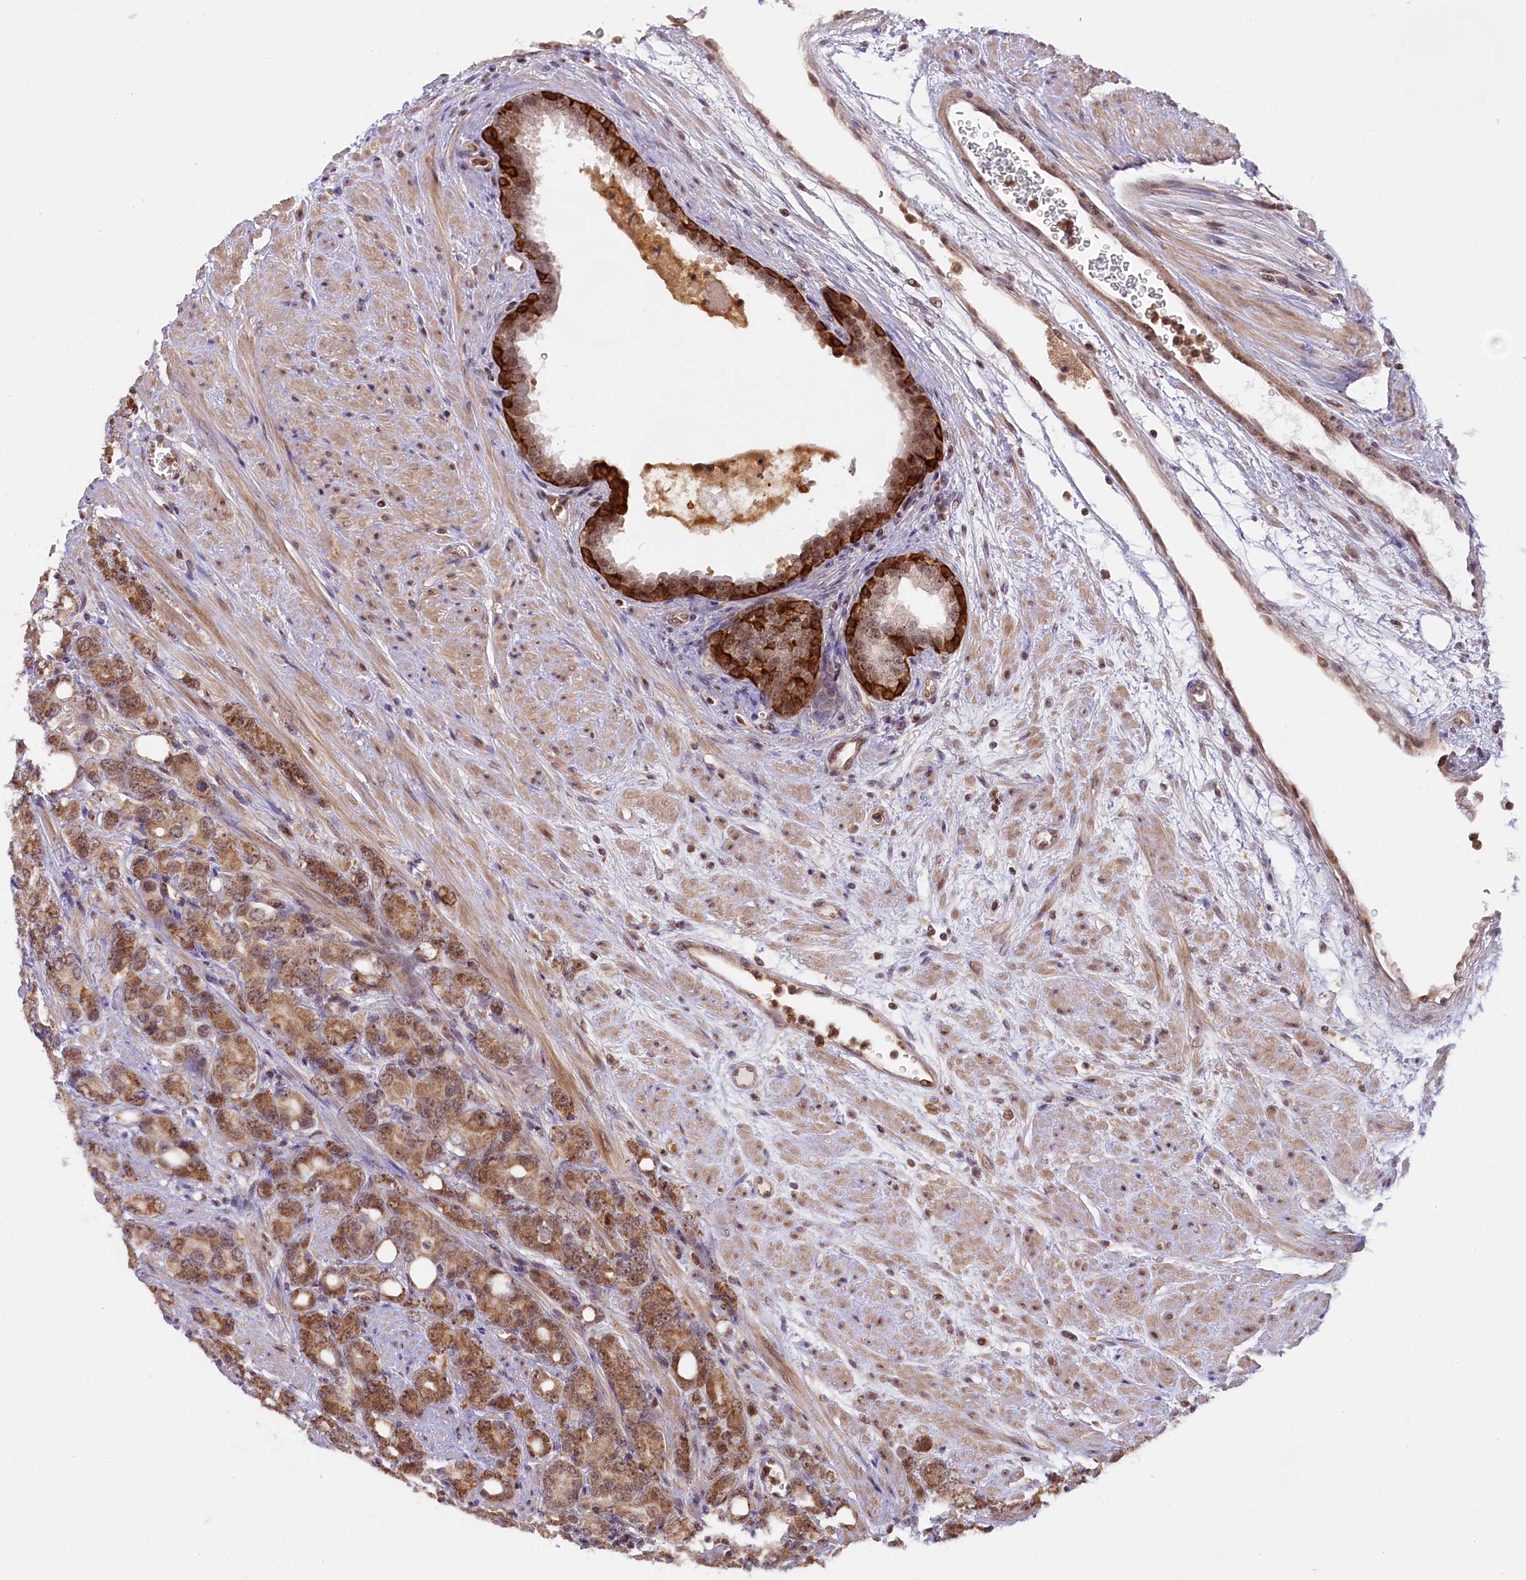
{"staining": {"intensity": "moderate", "quantity": ">75%", "location": "cytoplasmic/membranous,nuclear"}, "tissue": "prostate cancer", "cell_type": "Tumor cells", "image_type": "cancer", "snomed": [{"axis": "morphology", "description": "Adenocarcinoma, High grade"}, {"axis": "topography", "description": "Prostate"}], "caption": "There is medium levels of moderate cytoplasmic/membranous and nuclear expression in tumor cells of adenocarcinoma (high-grade) (prostate), as demonstrated by immunohistochemical staining (brown color).", "gene": "CARD8", "patient": {"sex": "male", "age": 62}}